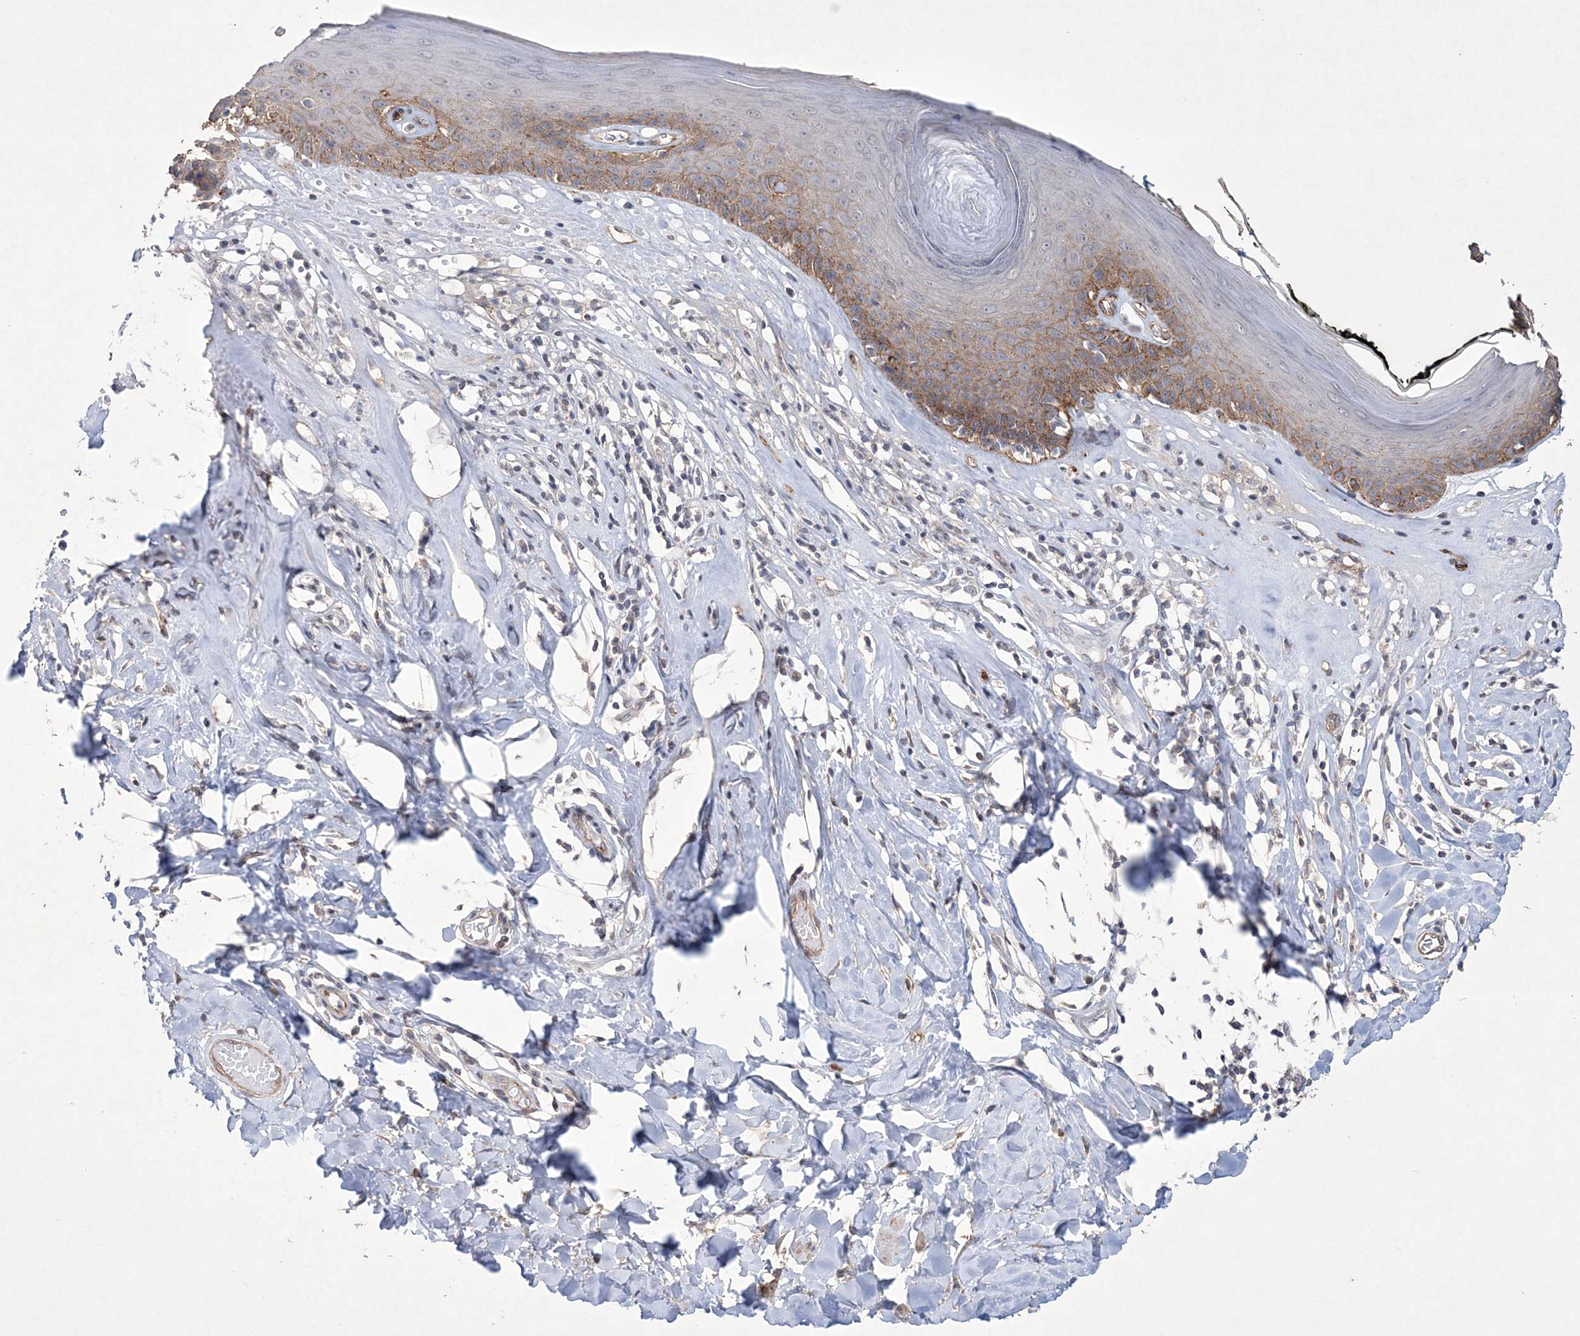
{"staining": {"intensity": "moderate", "quantity": "25%-75%", "location": "cytoplasmic/membranous"}, "tissue": "skin", "cell_type": "Epidermal cells", "image_type": "normal", "snomed": [{"axis": "morphology", "description": "Normal tissue, NOS"}, {"axis": "morphology", "description": "Inflammation, NOS"}, {"axis": "topography", "description": "Vulva"}], "caption": "Moderate cytoplasmic/membranous protein staining is appreciated in about 25%-75% of epidermal cells in skin. The staining was performed using DAB, with brown indicating positive protein expression. Nuclei are stained blue with hematoxylin.", "gene": "DPCD", "patient": {"sex": "female", "age": 84}}